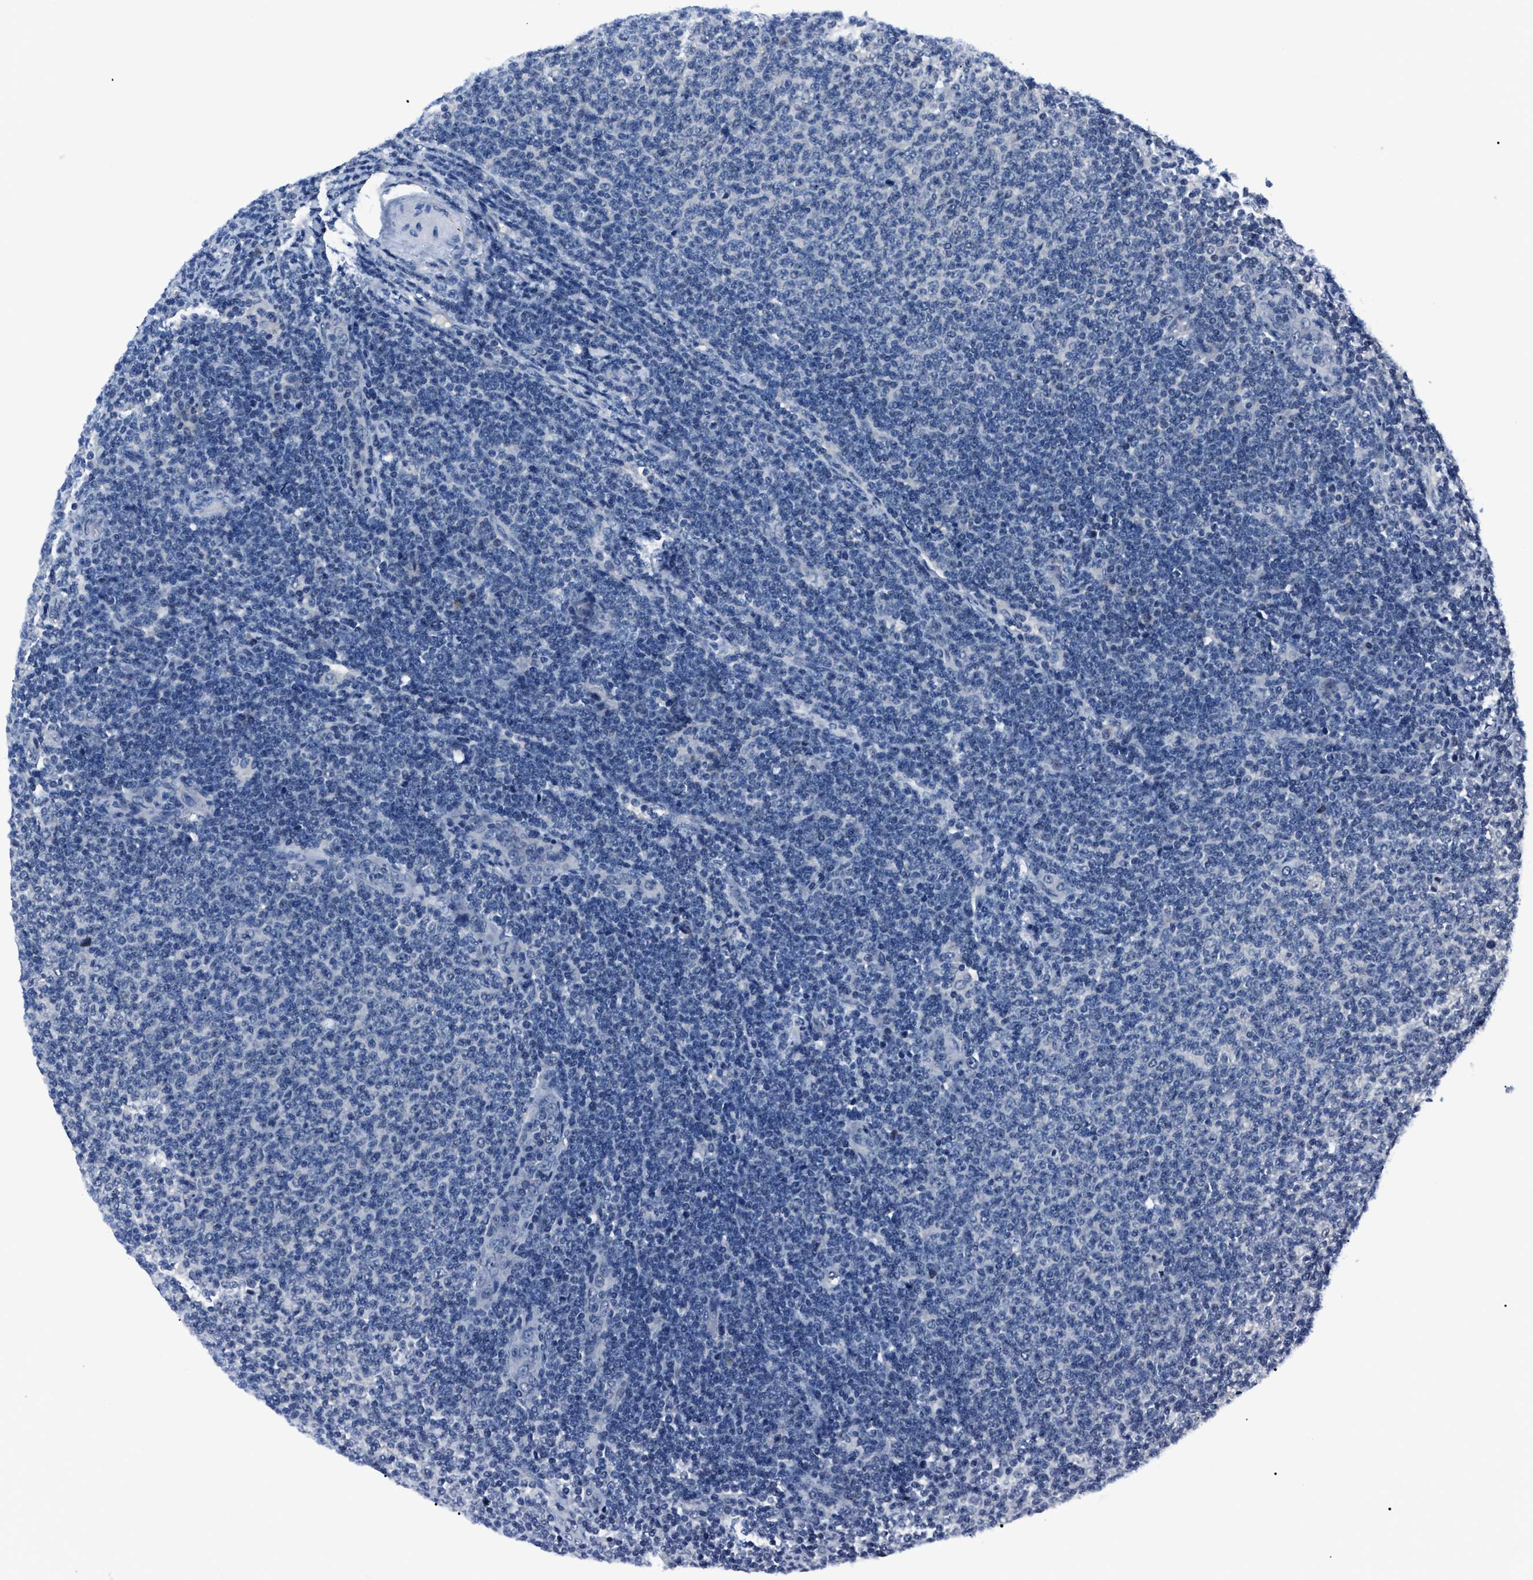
{"staining": {"intensity": "negative", "quantity": "none", "location": "none"}, "tissue": "lymphoma", "cell_type": "Tumor cells", "image_type": "cancer", "snomed": [{"axis": "morphology", "description": "Malignant lymphoma, non-Hodgkin's type, Low grade"}, {"axis": "topography", "description": "Lymph node"}], "caption": "Lymphoma was stained to show a protein in brown. There is no significant staining in tumor cells.", "gene": "LRWD1", "patient": {"sex": "male", "age": 66}}